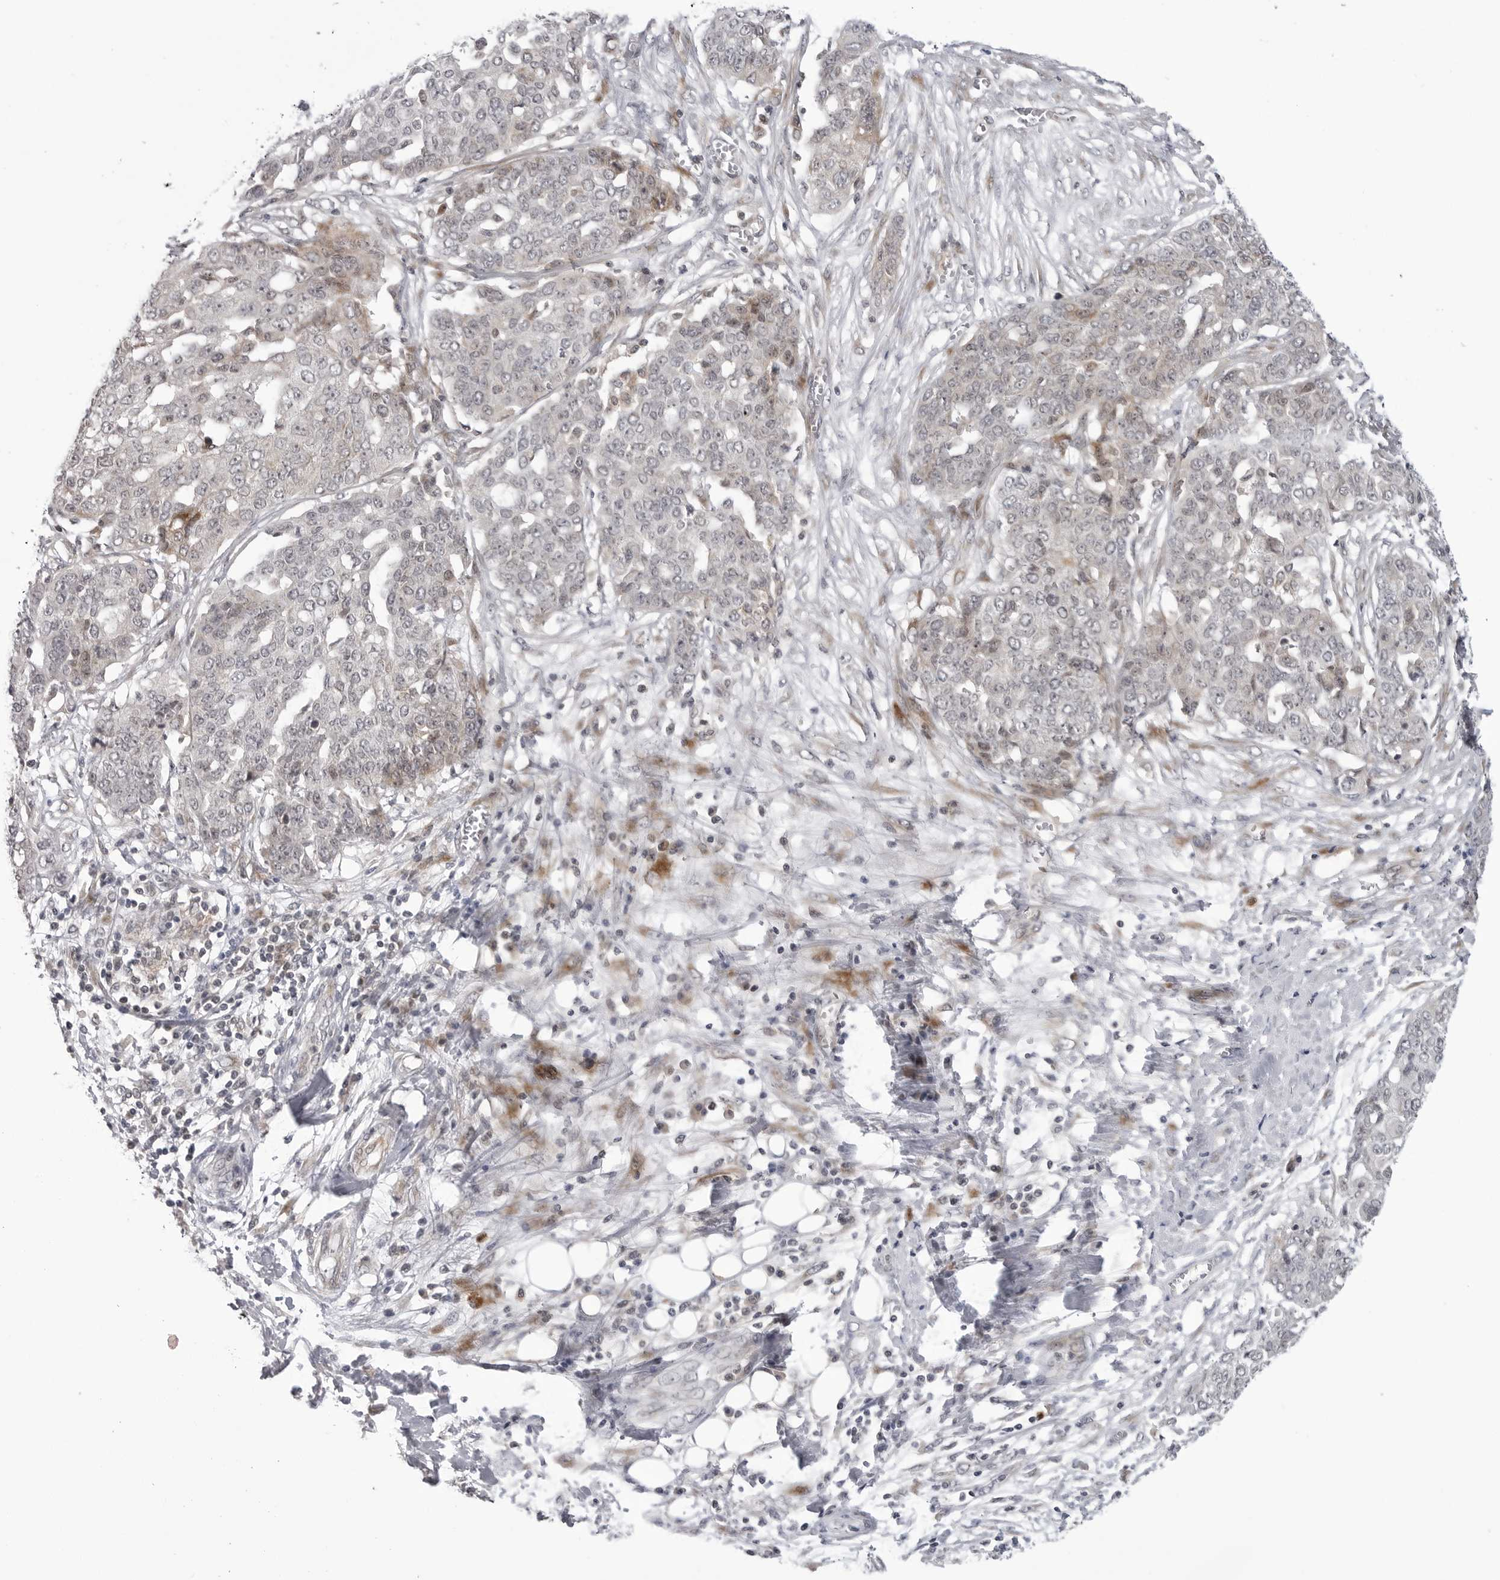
{"staining": {"intensity": "negative", "quantity": "none", "location": "none"}, "tissue": "ovarian cancer", "cell_type": "Tumor cells", "image_type": "cancer", "snomed": [{"axis": "morphology", "description": "Cystadenocarcinoma, serous, NOS"}, {"axis": "topography", "description": "Soft tissue"}, {"axis": "topography", "description": "Ovary"}], "caption": "Ovarian cancer stained for a protein using immunohistochemistry (IHC) shows no staining tumor cells.", "gene": "ADAMTS5", "patient": {"sex": "female", "age": 57}}